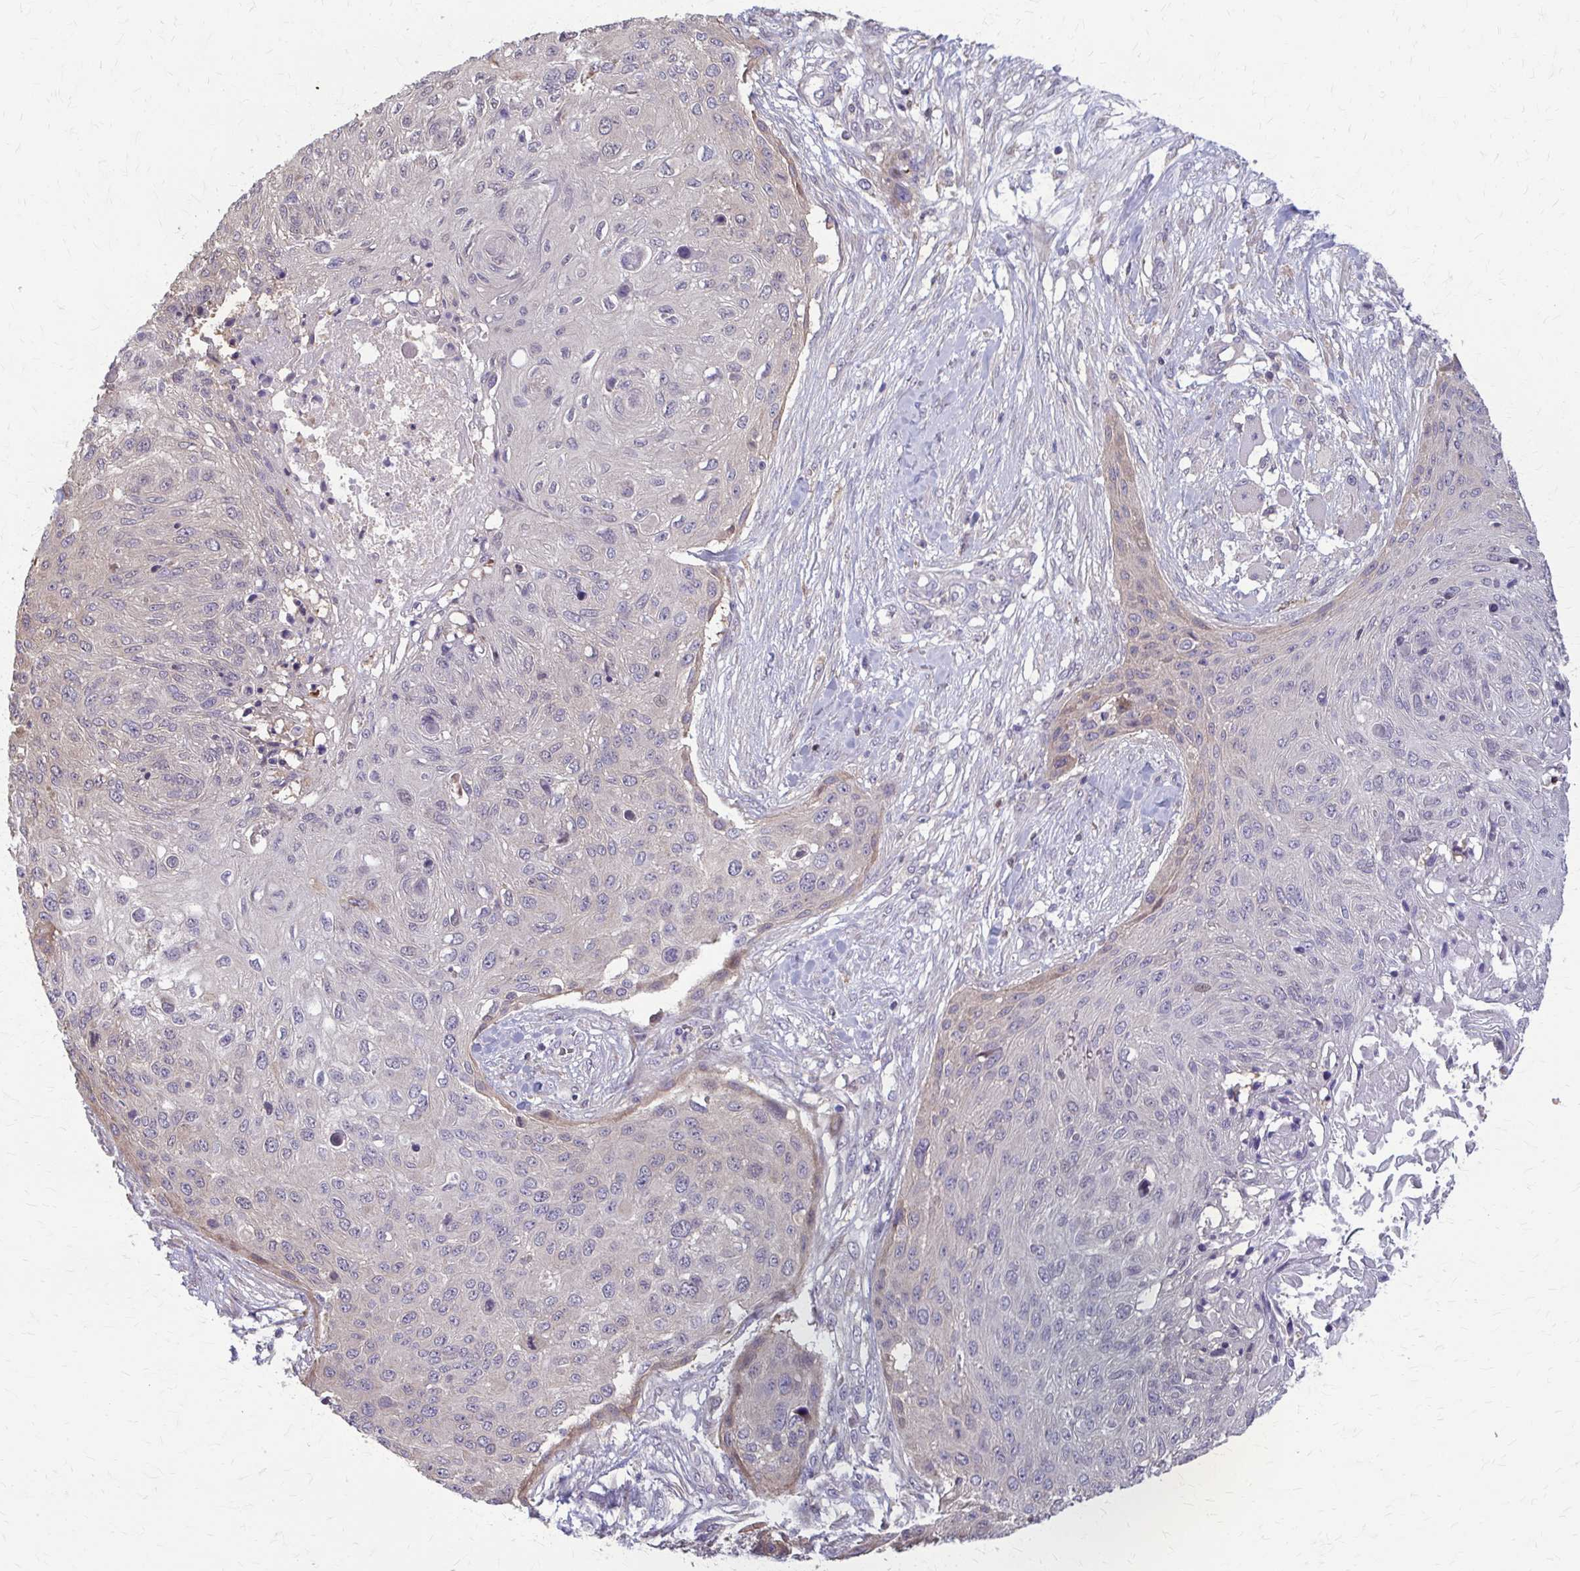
{"staining": {"intensity": "negative", "quantity": "none", "location": "none"}, "tissue": "skin cancer", "cell_type": "Tumor cells", "image_type": "cancer", "snomed": [{"axis": "morphology", "description": "Squamous cell carcinoma, NOS"}, {"axis": "topography", "description": "Skin"}], "caption": "Immunohistochemical staining of human skin cancer displays no significant staining in tumor cells.", "gene": "ZNF34", "patient": {"sex": "female", "age": 87}}